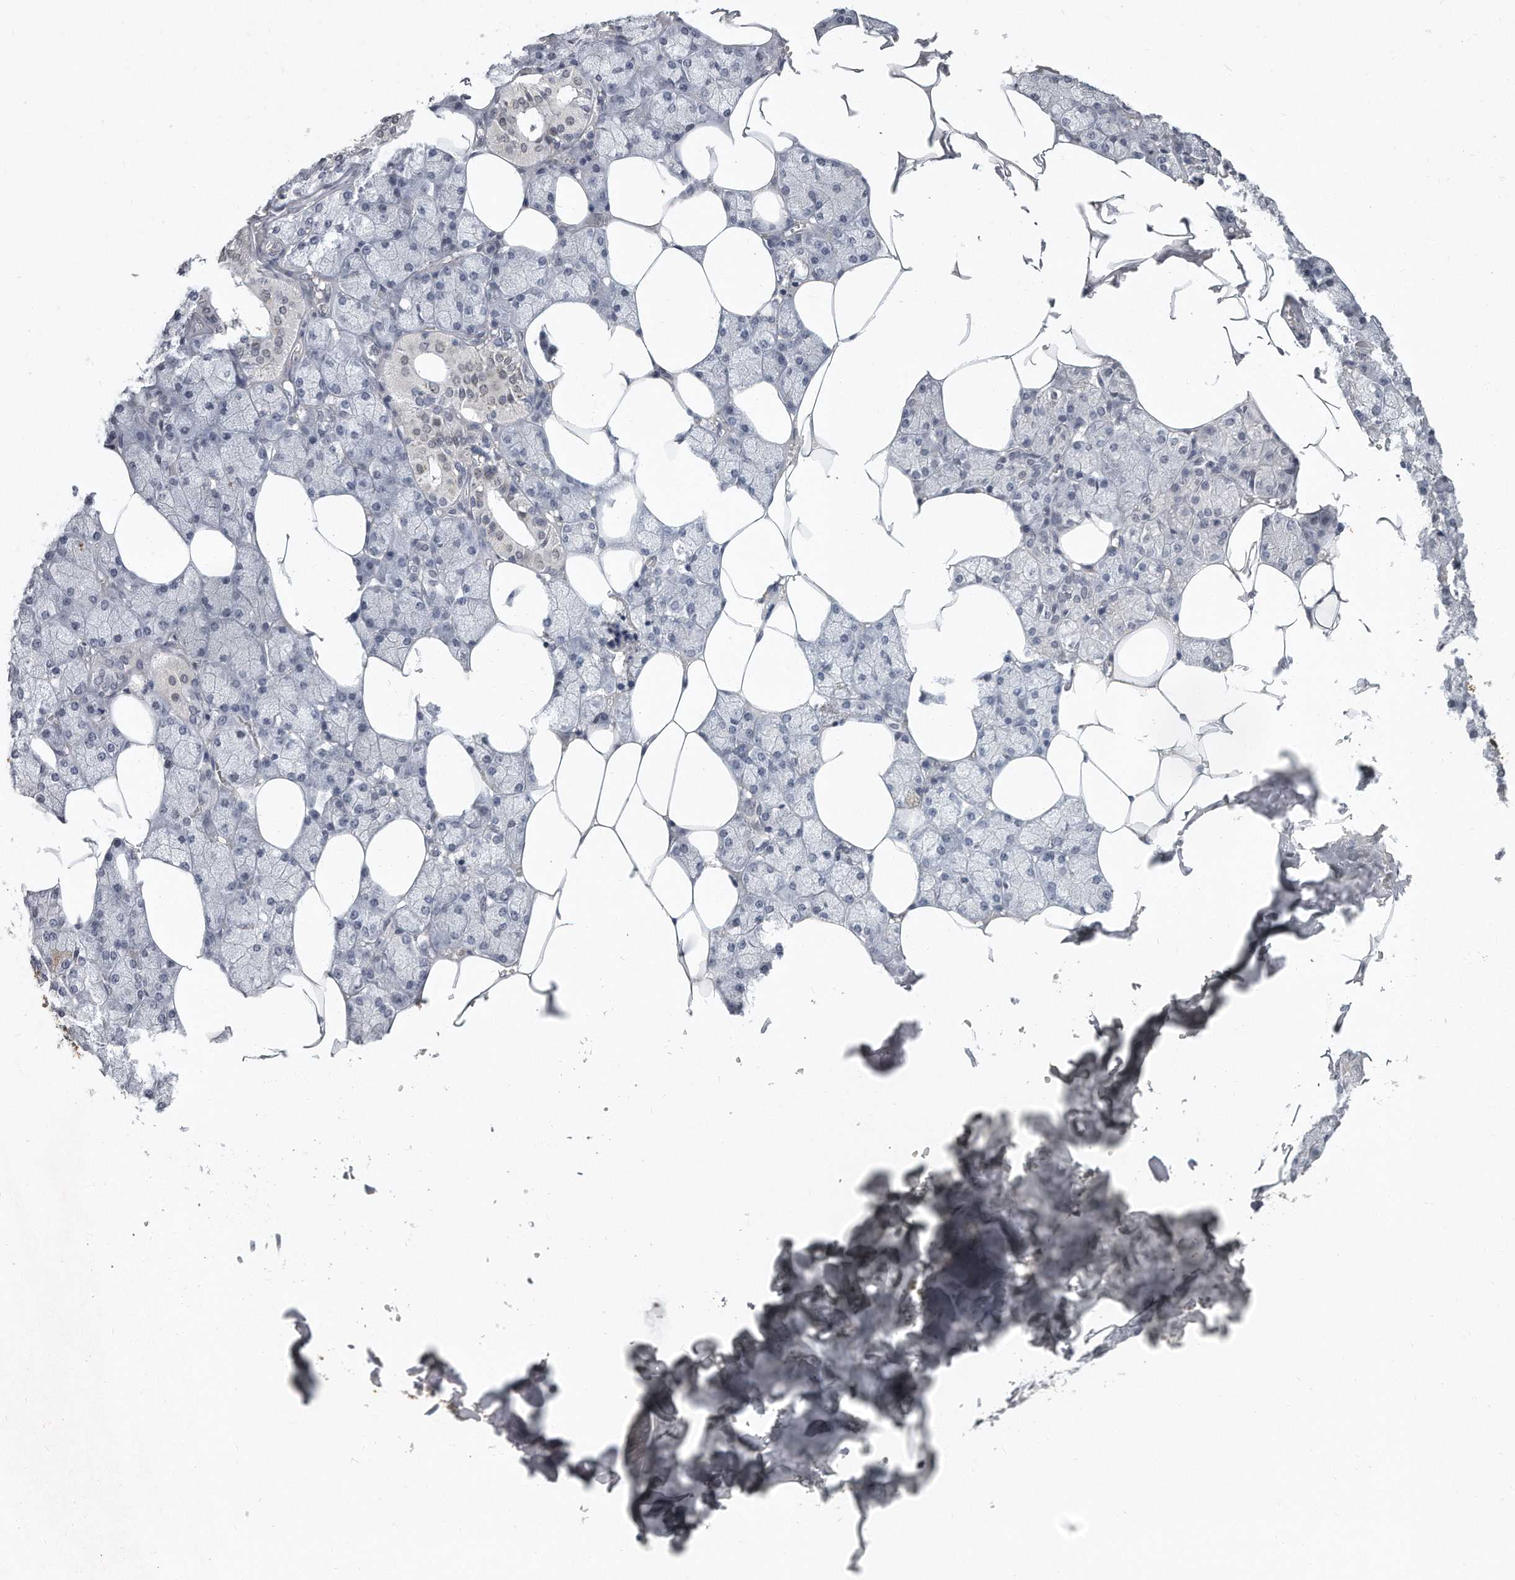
{"staining": {"intensity": "moderate", "quantity": "25%-75%", "location": "cytoplasmic/membranous,nuclear"}, "tissue": "salivary gland", "cell_type": "Glandular cells", "image_type": "normal", "snomed": [{"axis": "morphology", "description": "Normal tissue, NOS"}, {"axis": "topography", "description": "Salivary gland"}], "caption": "Immunohistochemical staining of unremarkable salivary gland displays moderate cytoplasmic/membranous,nuclear protein staining in approximately 25%-75% of glandular cells.", "gene": "CTBP2", "patient": {"sex": "male", "age": 62}}